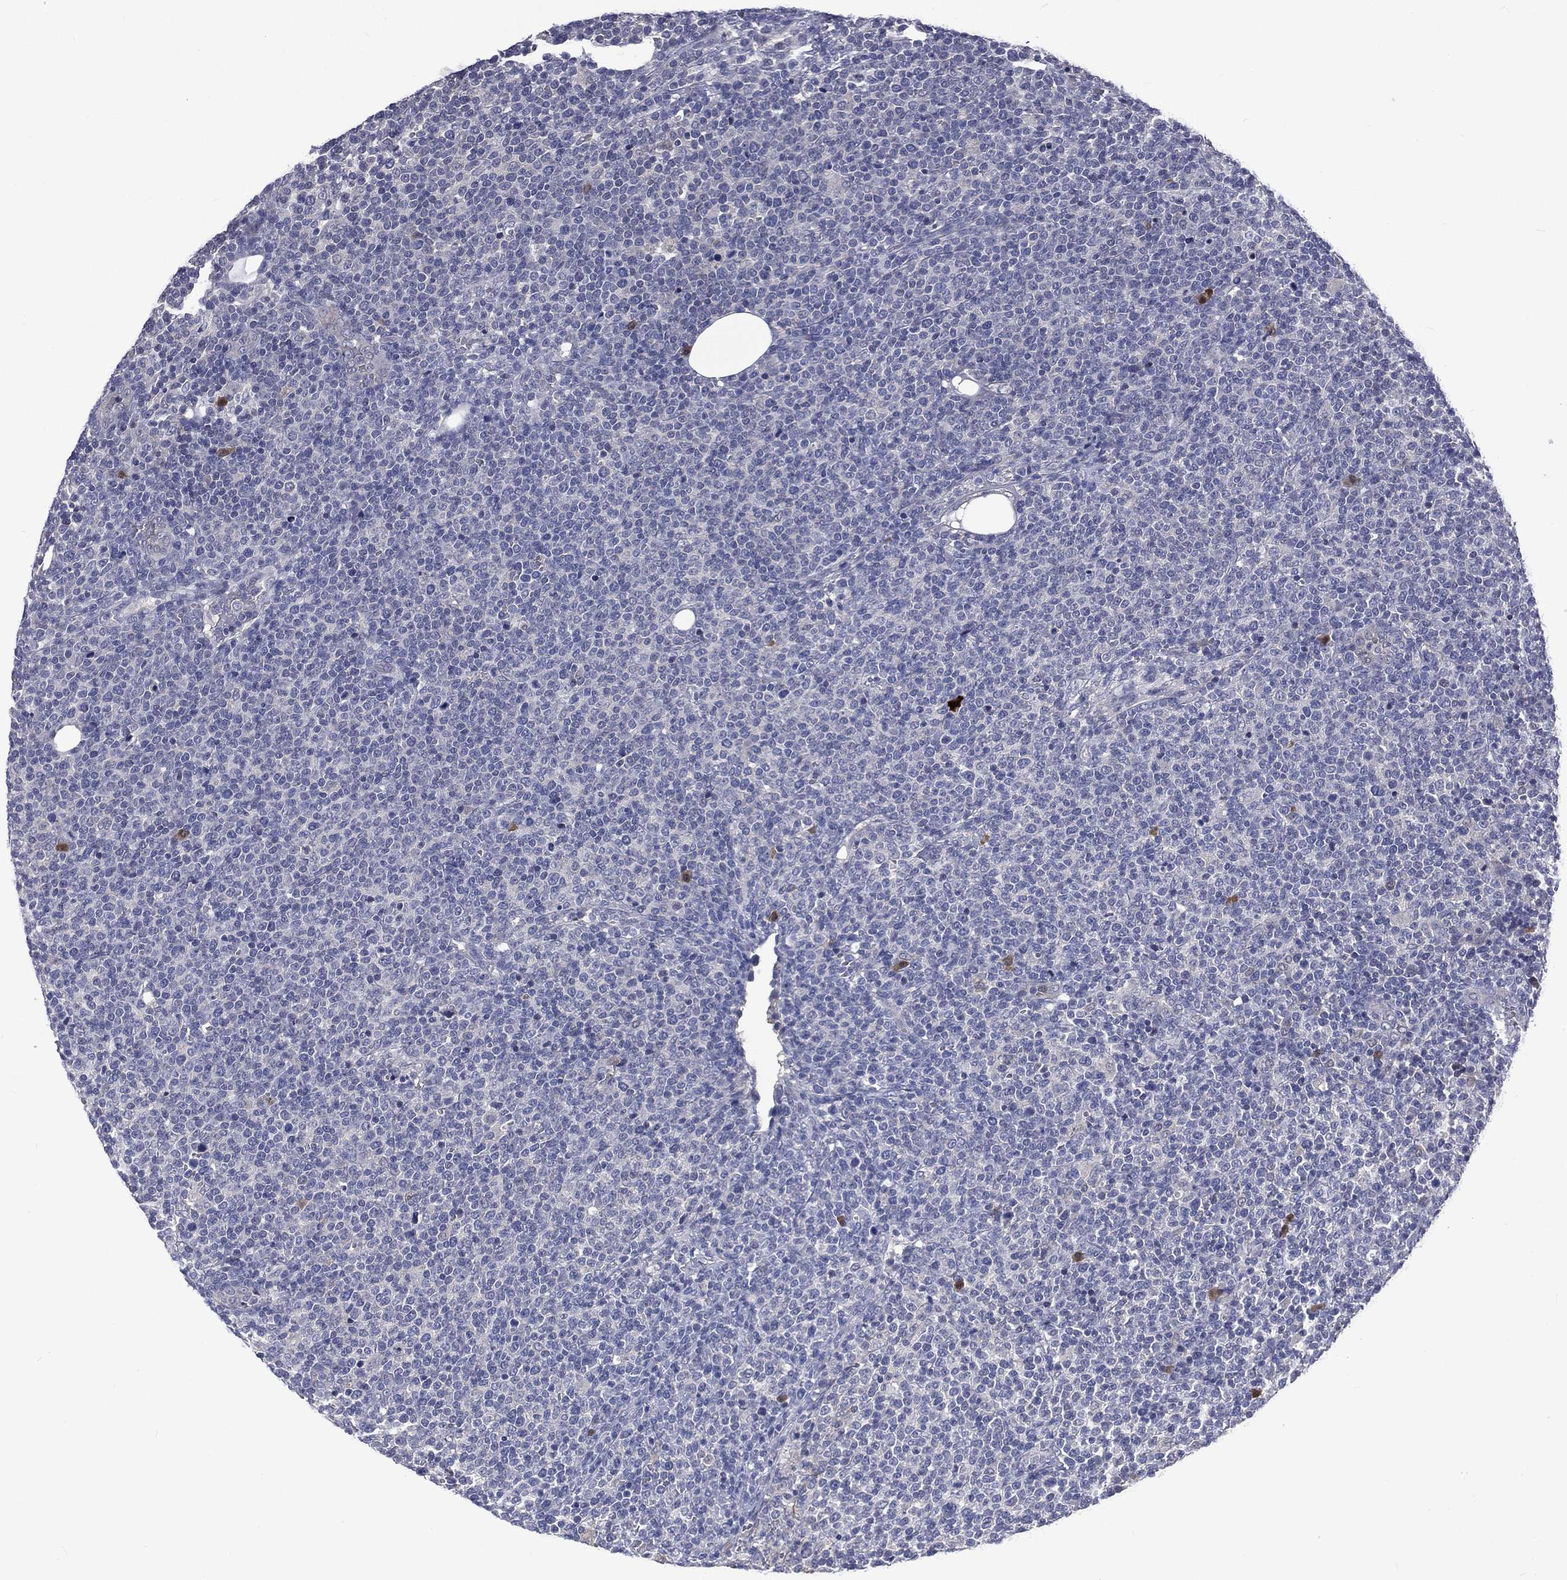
{"staining": {"intensity": "negative", "quantity": "none", "location": "none"}, "tissue": "lymphoma", "cell_type": "Tumor cells", "image_type": "cancer", "snomed": [{"axis": "morphology", "description": "Malignant lymphoma, non-Hodgkin's type, High grade"}, {"axis": "topography", "description": "Lymph node"}], "caption": "High-grade malignant lymphoma, non-Hodgkin's type was stained to show a protein in brown. There is no significant staining in tumor cells.", "gene": "CA12", "patient": {"sex": "male", "age": 61}}